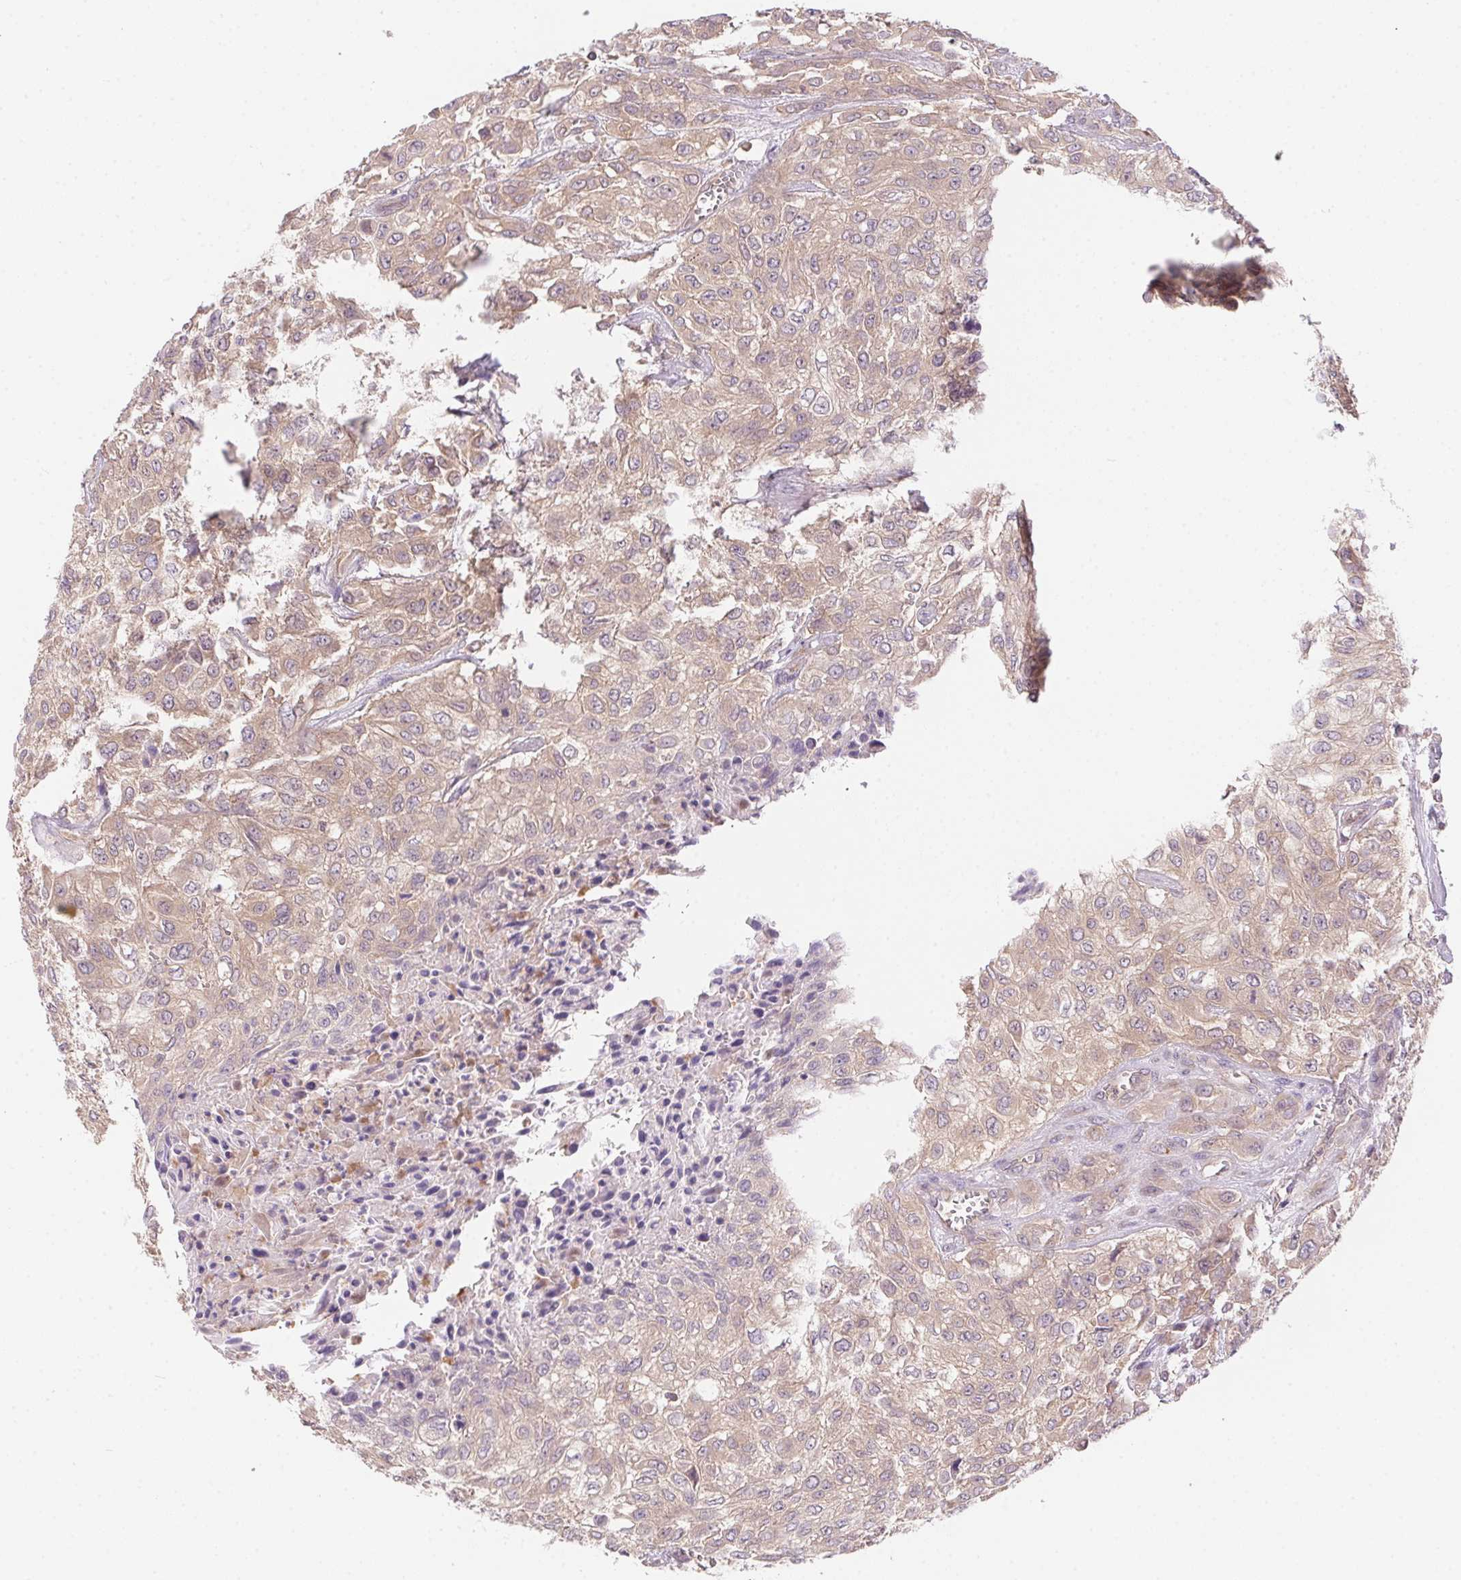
{"staining": {"intensity": "weak", "quantity": ">75%", "location": "cytoplasmic/membranous"}, "tissue": "urothelial cancer", "cell_type": "Tumor cells", "image_type": "cancer", "snomed": [{"axis": "morphology", "description": "Urothelial carcinoma, High grade"}, {"axis": "topography", "description": "Urinary bladder"}], "caption": "Tumor cells reveal low levels of weak cytoplasmic/membranous expression in approximately >75% of cells in urothelial carcinoma (high-grade). The protein is shown in brown color, while the nuclei are stained blue.", "gene": "PRKAA1", "patient": {"sex": "male", "age": 57}}